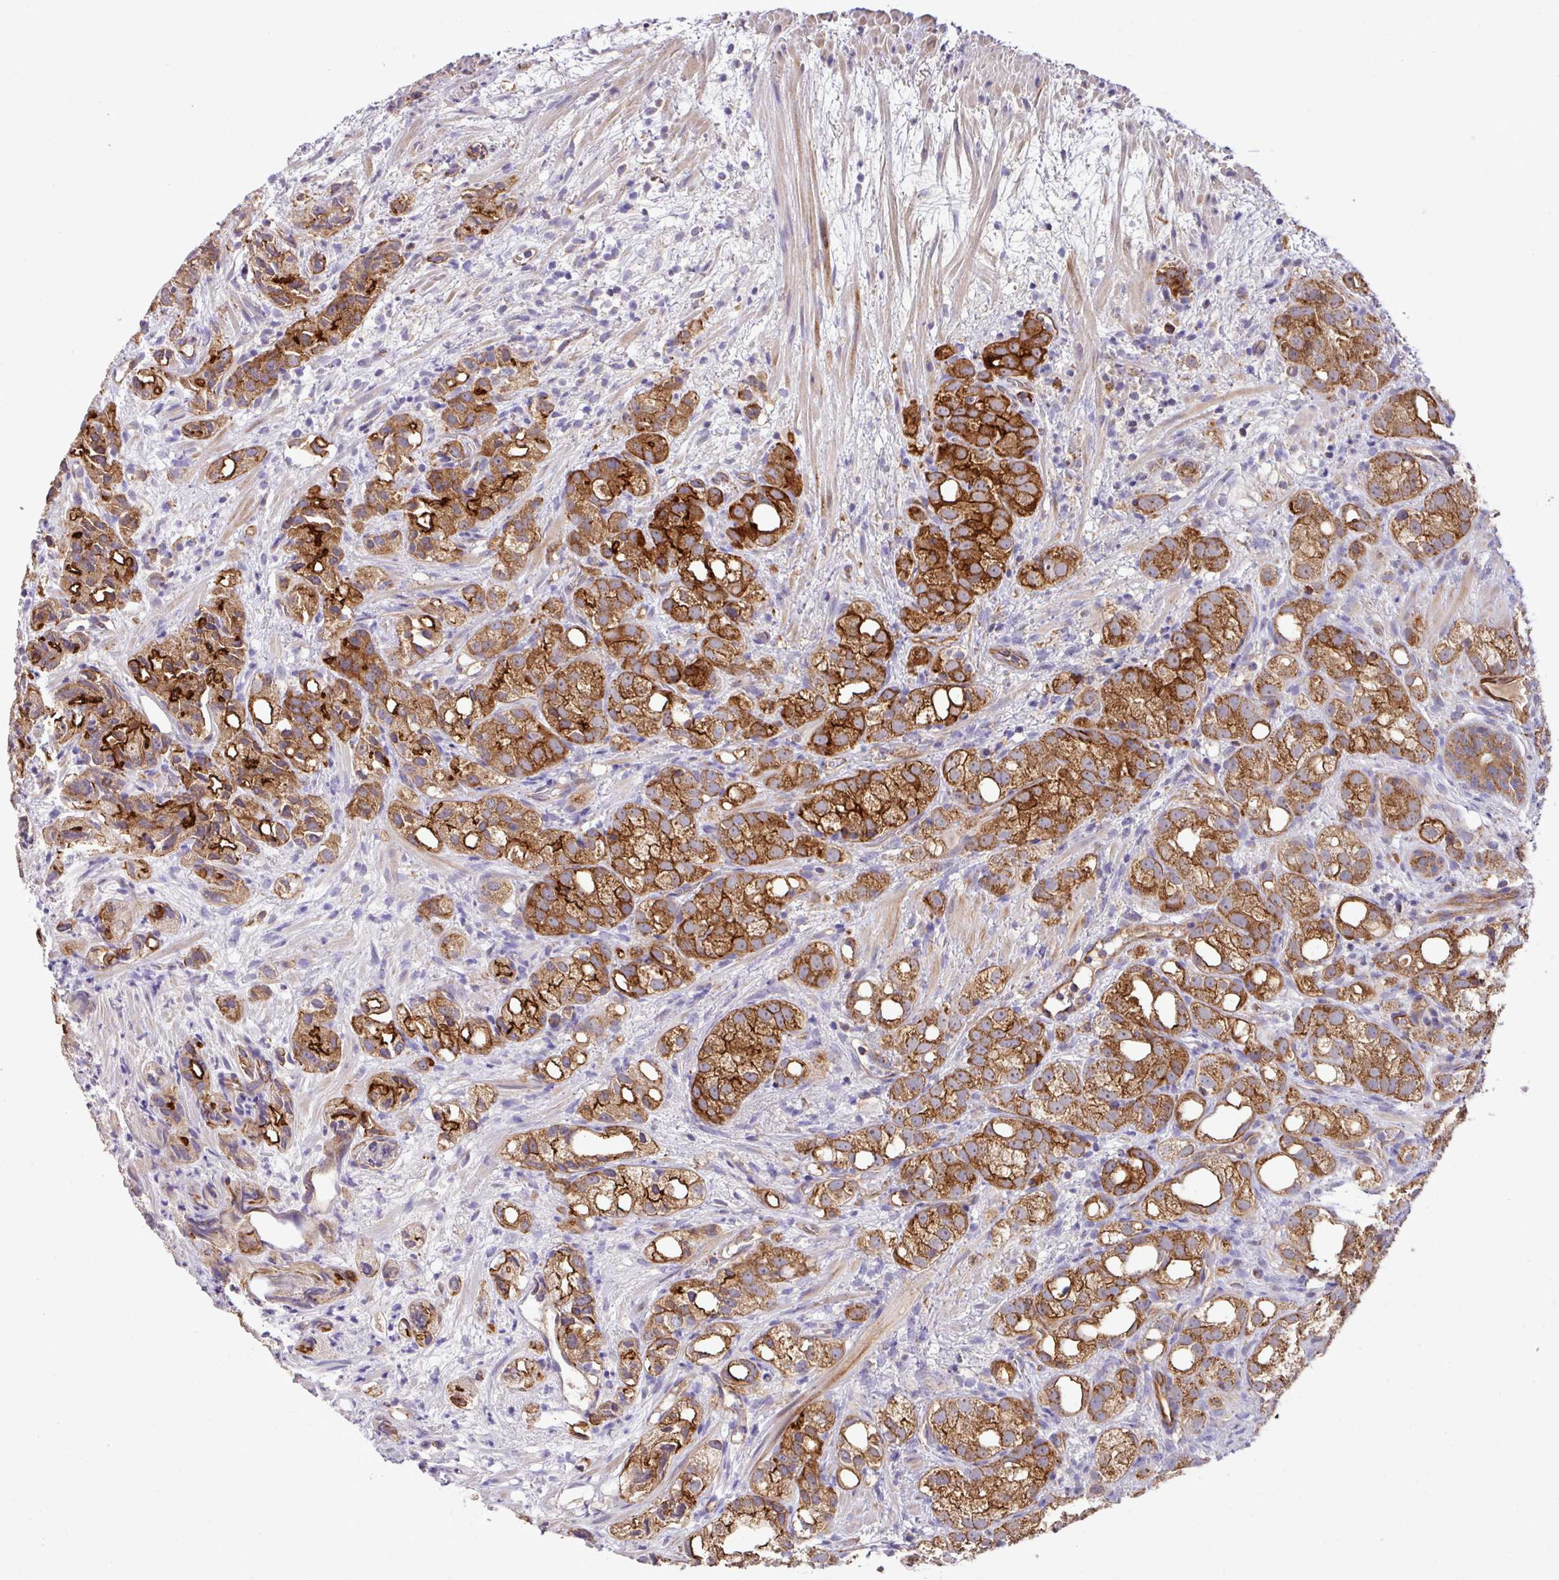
{"staining": {"intensity": "strong", "quantity": ">75%", "location": "cytoplasmic/membranous"}, "tissue": "prostate cancer", "cell_type": "Tumor cells", "image_type": "cancer", "snomed": [{"axis": "morphology", "description": "Adenocarcinoma, High grade"}, {"axis": "topography", "description": "Prostate"}], "caption": "IHC (DAB) staining of human prostate adenocarcinoma (high-grade) demonstrates strong cytoplasmic/membranous protein staining in about >75% of tumor cells.", "gene": "LRRC53", "patient": {"sex": "male", "age": 82}}